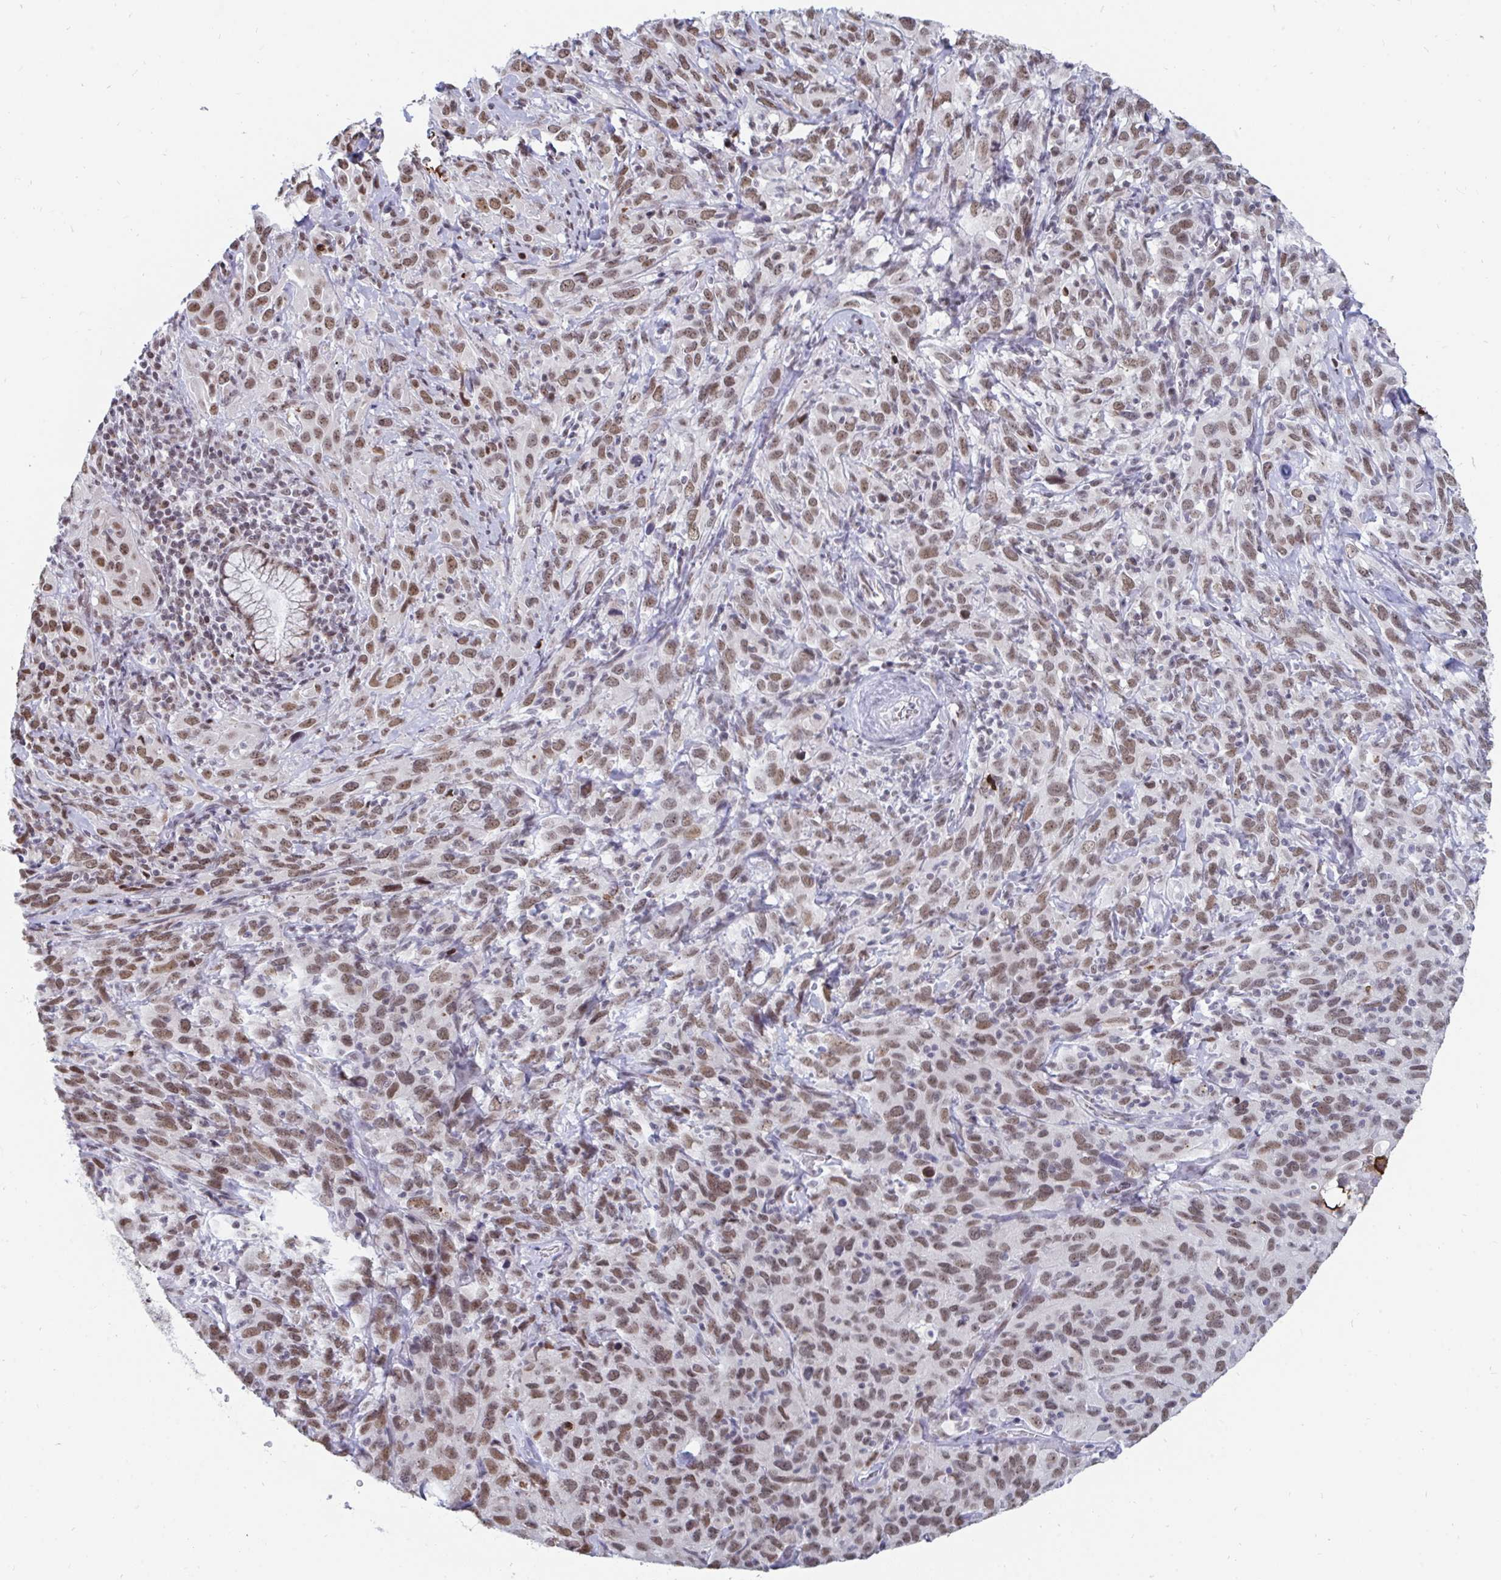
{"staining": {"intensity": "moderate", "quantity": ">75%", "location": "nuclear"}, "tissue": "cervical cancer", "cell_type": "Tumor cells", "image_type": "cancer", "snomed": [{"axis": "morphology", "description": "Normal tissue, NOS"}, {"axis": "morphology", "description": "Squamous cell carcinoma, NOS"}, {"axis": "topography", "description": "Cervix"}], "caption": "Immunohistochemical staining of cervical cancer (squamous cell carcinoma) reveals moderate nuclear protein expression in approximately >75% of tumor cells.", "gene": "TRIP12", "patient": {"sex": "female", "age": 51}}